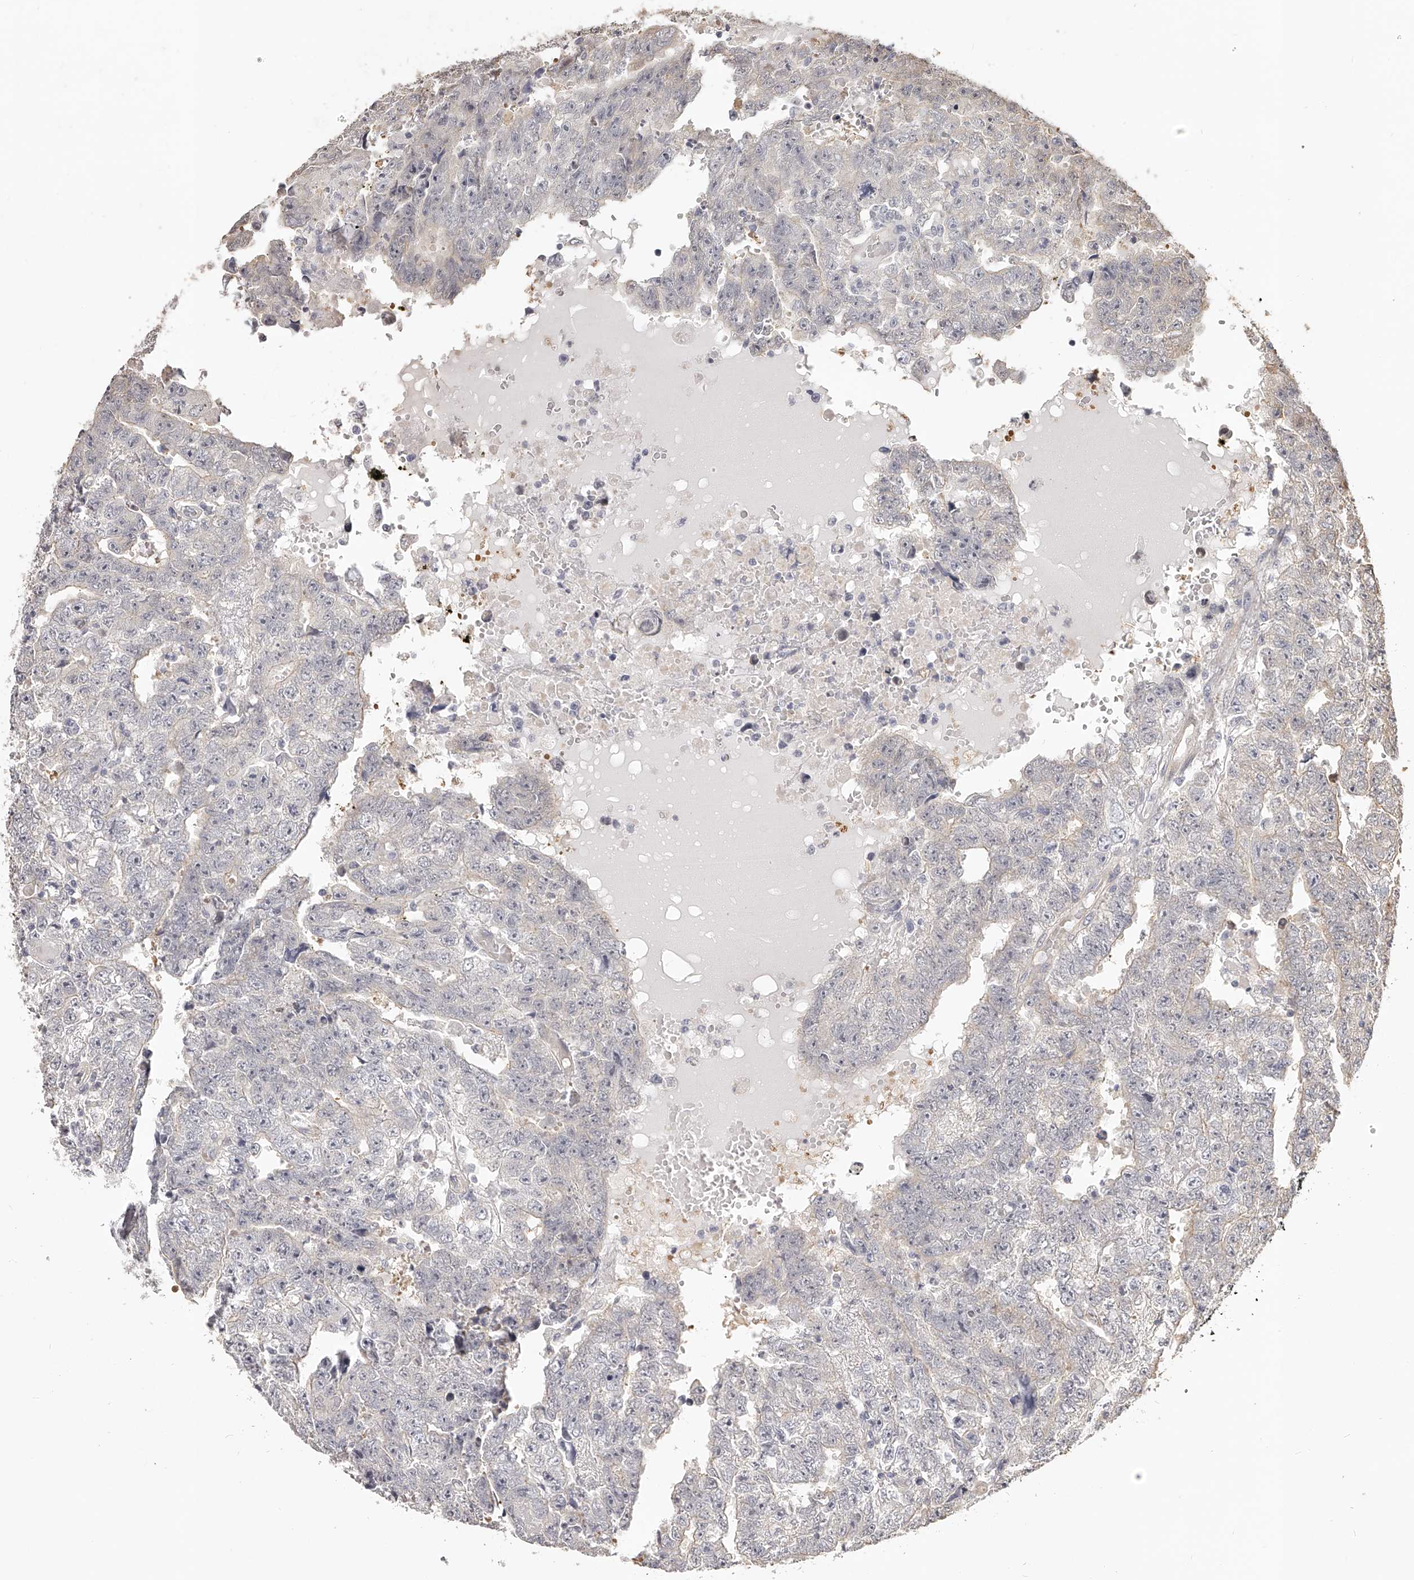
{"staining": {"intensity": "negative", "quantity": "none", "location": "none"}, "tissue": "testis cancer", "cell_type": "Tumor cells", "image_type": "cancer", "snomed": [{"axis": "morphology", "description": "Carcinoma, Embryonal, NOS"}, {"axis": "topography", "description": "Testis"}], "caption": "This is a photomicrograph of immunohistochemistry (IHC) staining of testis embryonal carcinoma, which shows no positivity in tumor cells.", "gene": "ZNF582", "patient": {"sex": "male", "age": 25}}